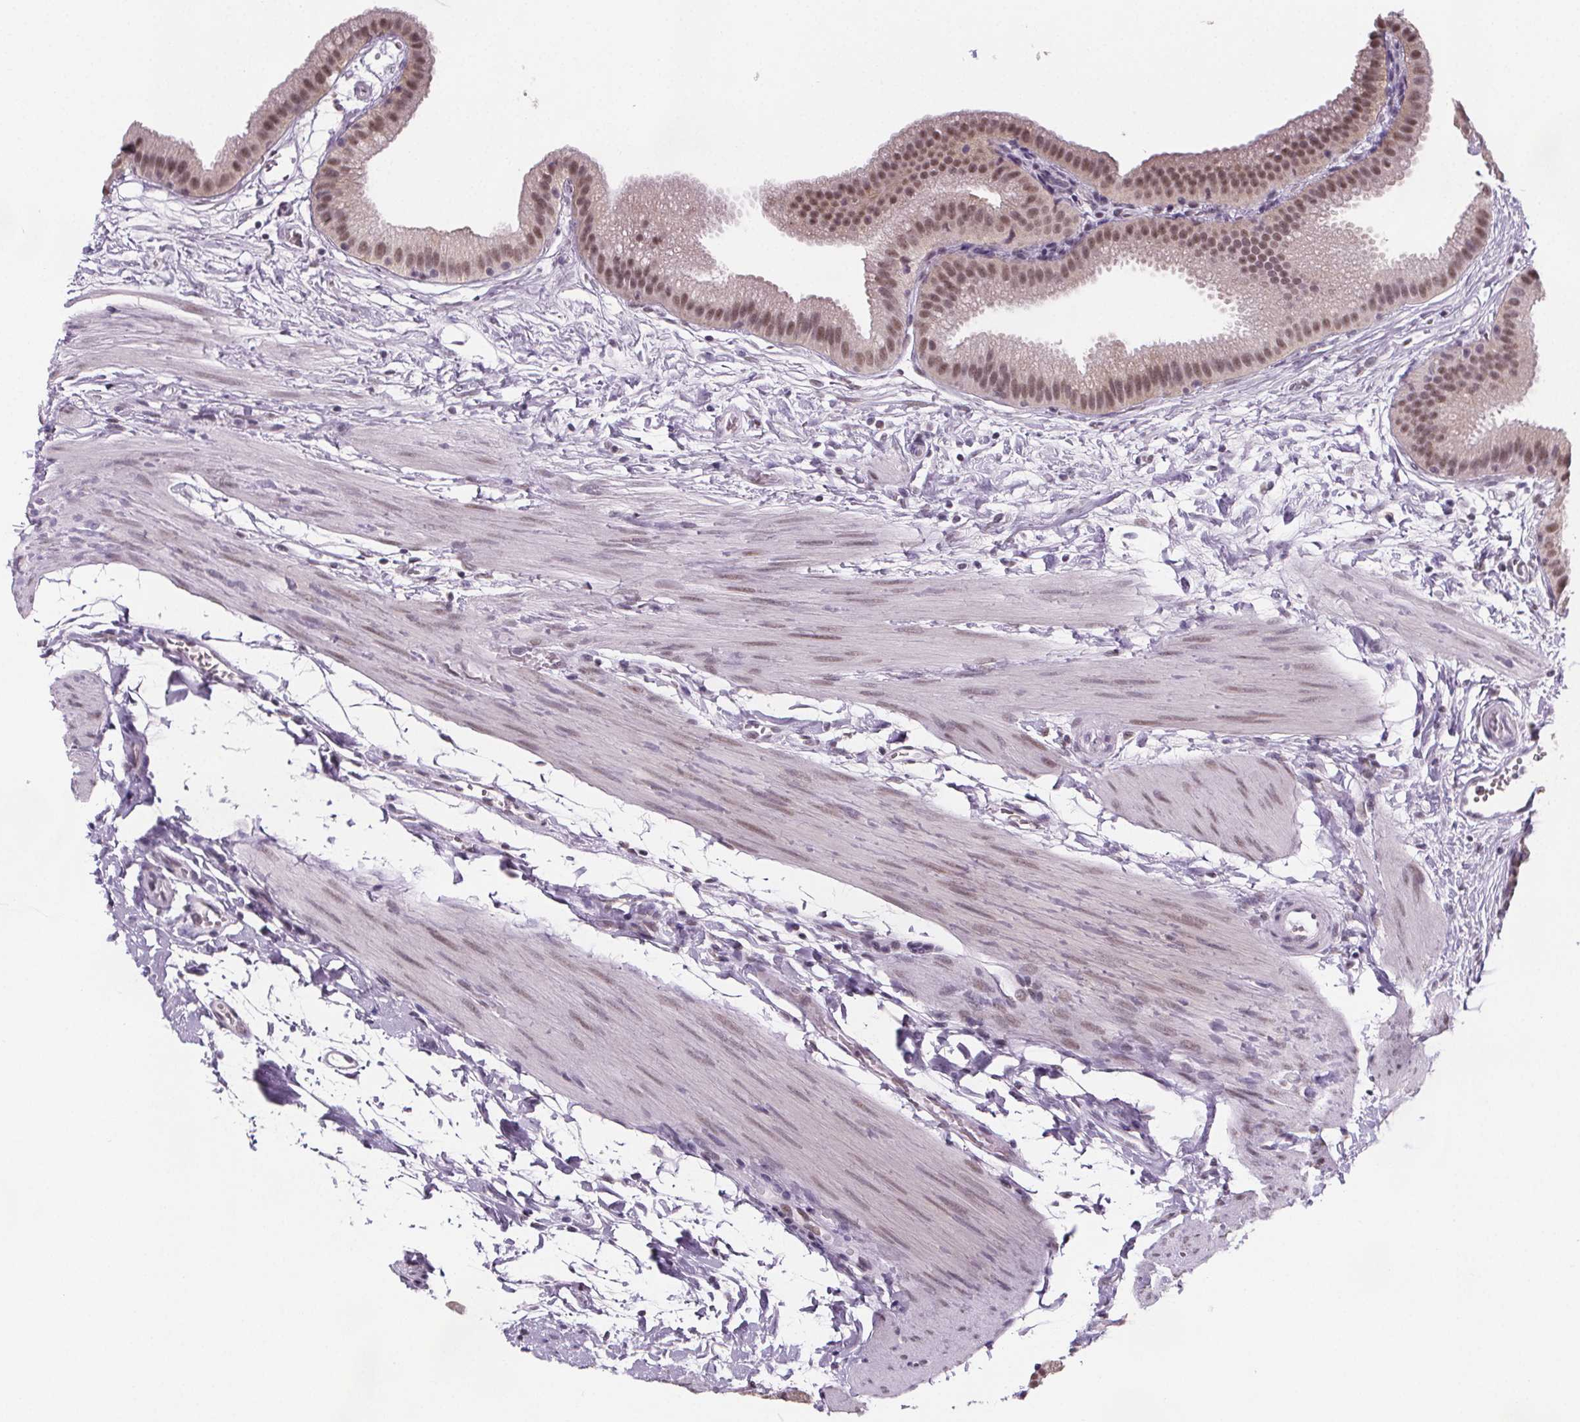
{"staining": {"intensity": "moderate", "quantity": ">75%", "location": "nuclear"}, "tissue": "gallbladder", "cell_type": "Glandular cells", "image_type": "normal", "snomed": [{"axis": "morphology", "description": "Normal tissue, NOS"}, {"axis": "topography", "description": "Gallbladder"}], "caption": "Immunohistochemistry micrograph of benign gallbladder stained for a protein (brown), which reveals medium levels of moderate nuclear positivity in about >75% of glandular cells.", "gene": "ZNF572", "patient": {"sex": "female", "age": 63}}